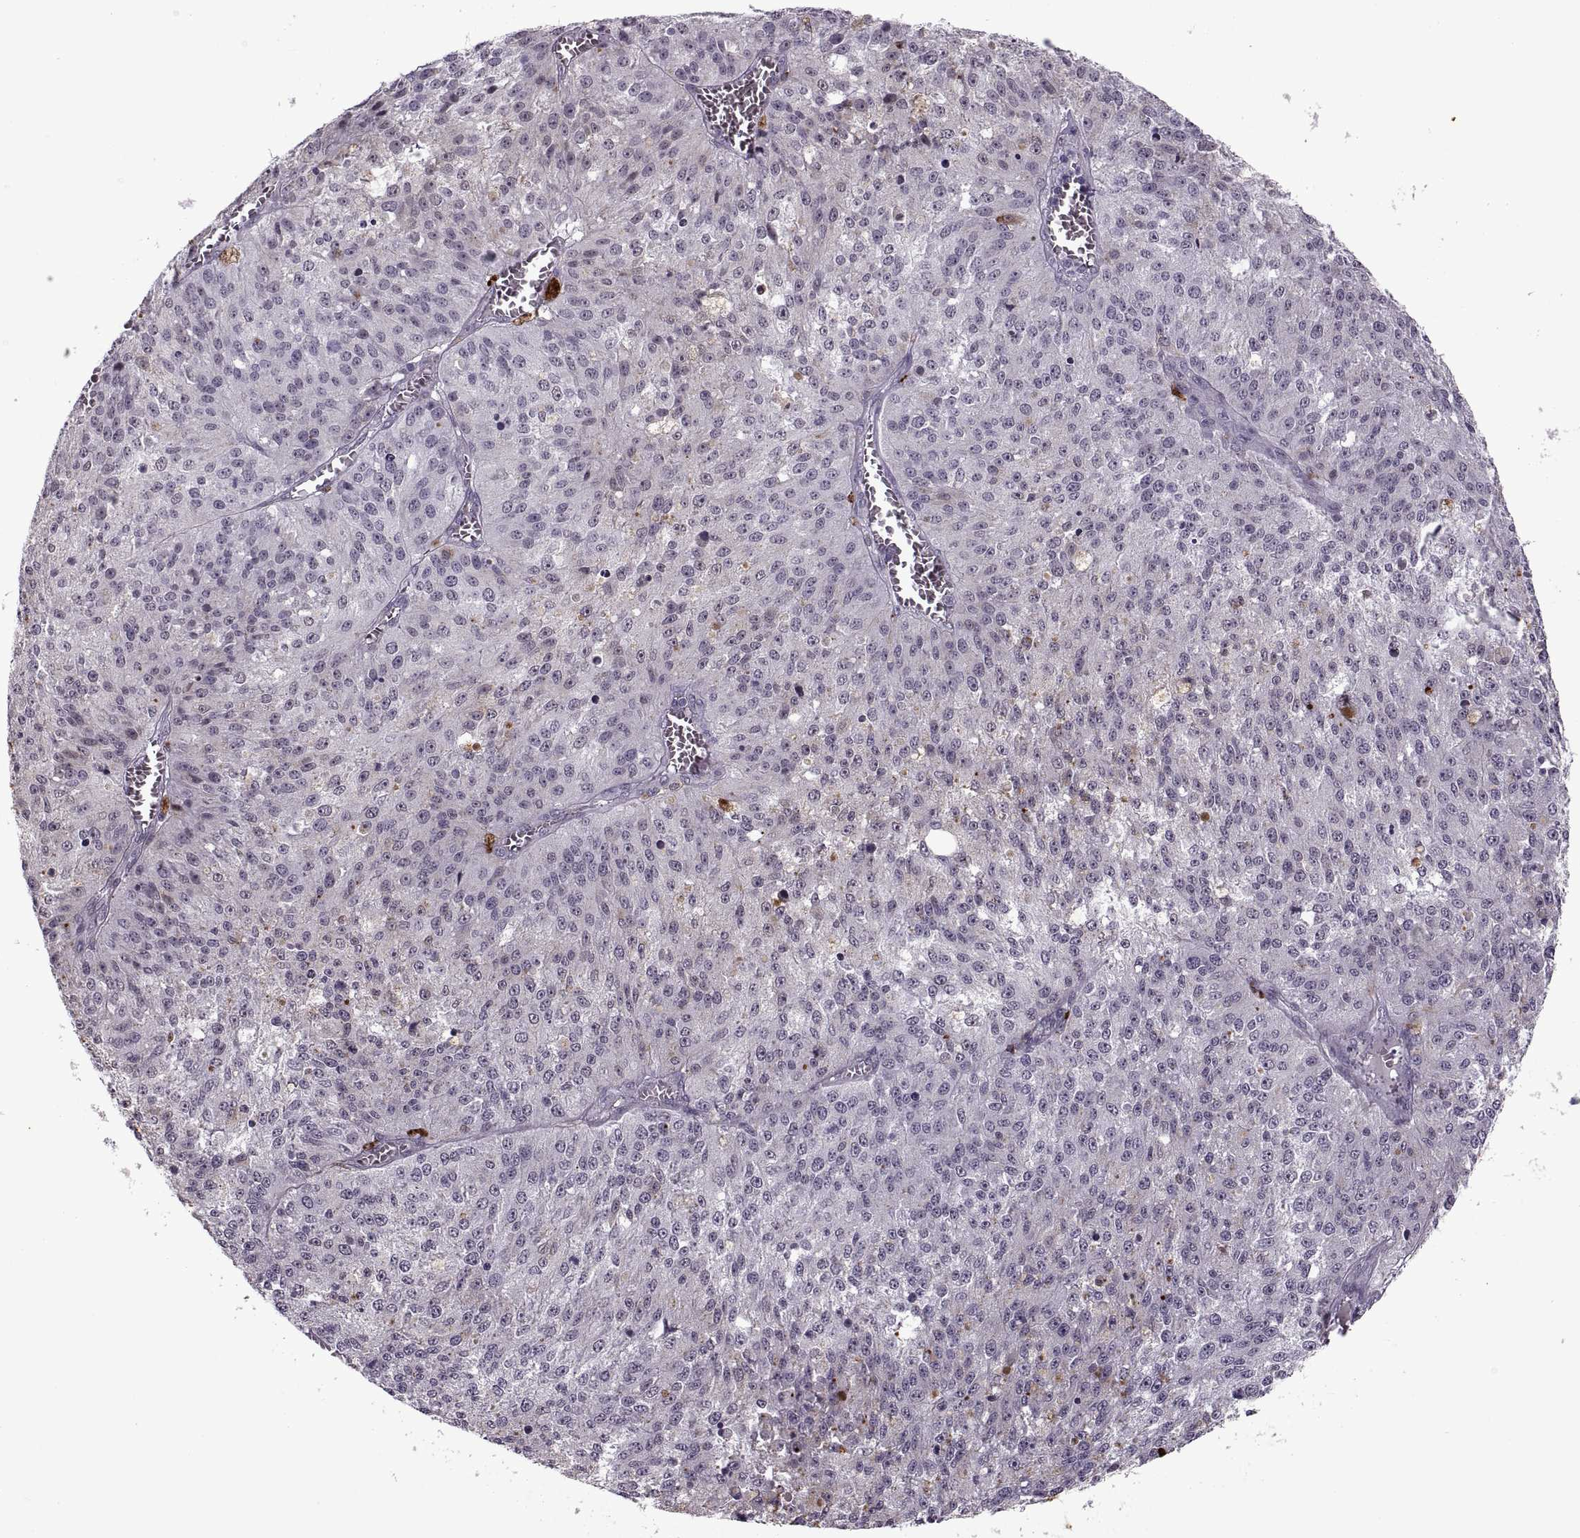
{"staining": {"intensity": "negative", "quantity": "none", "location": "none"}, "tissue": "melanoma", "cell_type": "Tumor cells", "image_type": "cancer", "snomed": [{"axis": "morphology", "description": "Malignant melanoma, Metastatic site"}, {"axis": "topography", "description": "Lymph node"}], "caption": "Image shows no protein staining in tumor cells of melanoma tissue.", "gene": "PRSS37", "patient": {"sex": "female", "age": 64}}